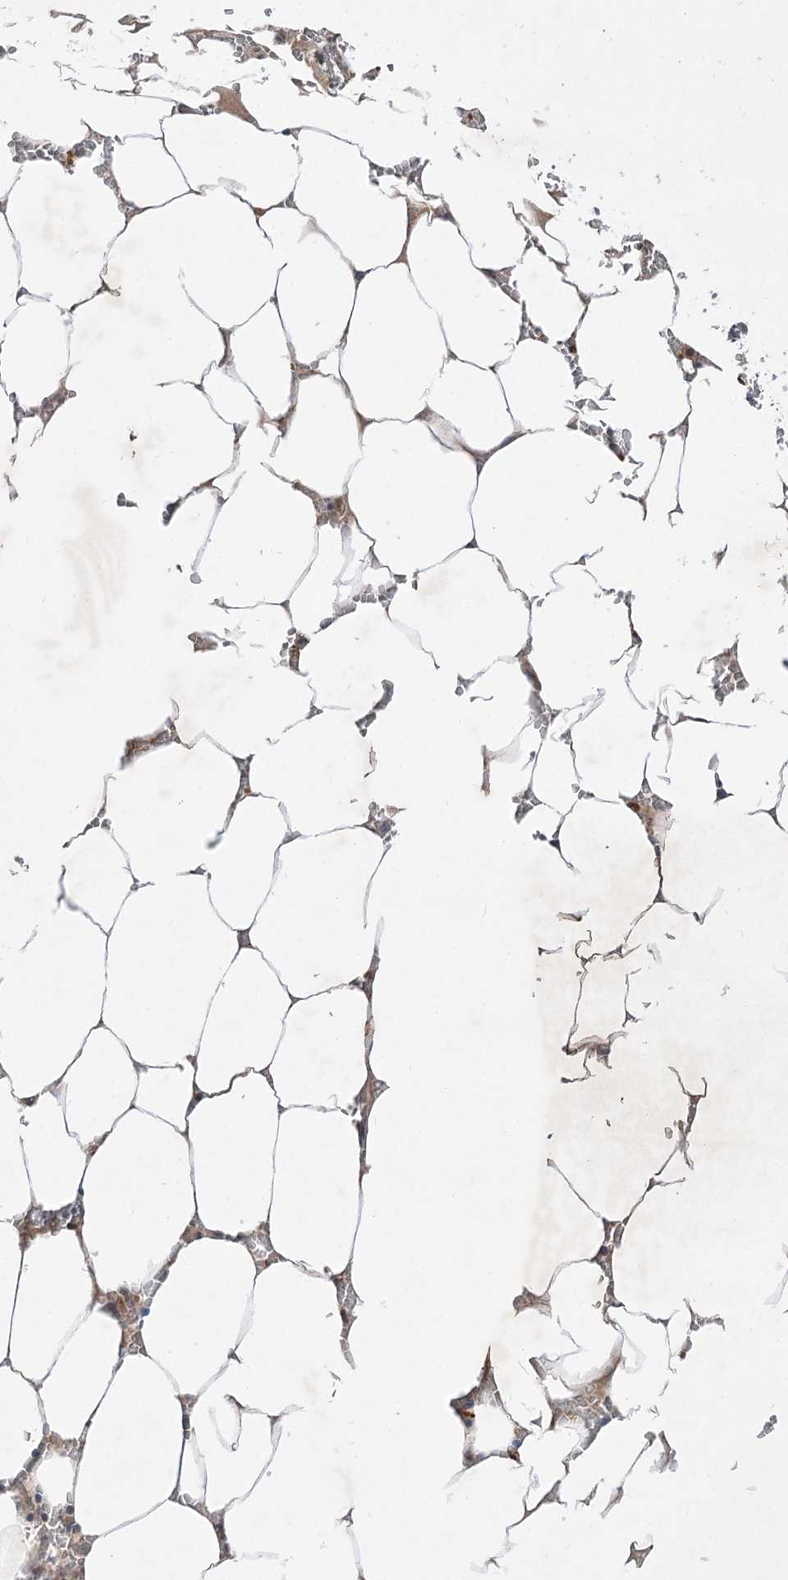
{"staining": {"intensity": "weak", "quantity": "25%-75%", "location": "cytoplasmic/membranous"}, "tissue": "bone marrow", "cell_type": "Hematopoietic cells", "image_type": "normal", "snomed": [{"axis": "morphology", "description": "Normal tissue, NOS"}, {"axis": "topography", "description": "Bone marrow"}], "caption": "Protein staining of benign bone marrow reveals weak cytoplasmic/membranous expression in approximately 25%-75% of hematopoietic cells. The staining was performed using DAB, with brown indicating positive protein expression. Nuclei are stained blue with hematoxylin.", "gene": "HELT", "patient": {"sex": "male", "age": 70}}